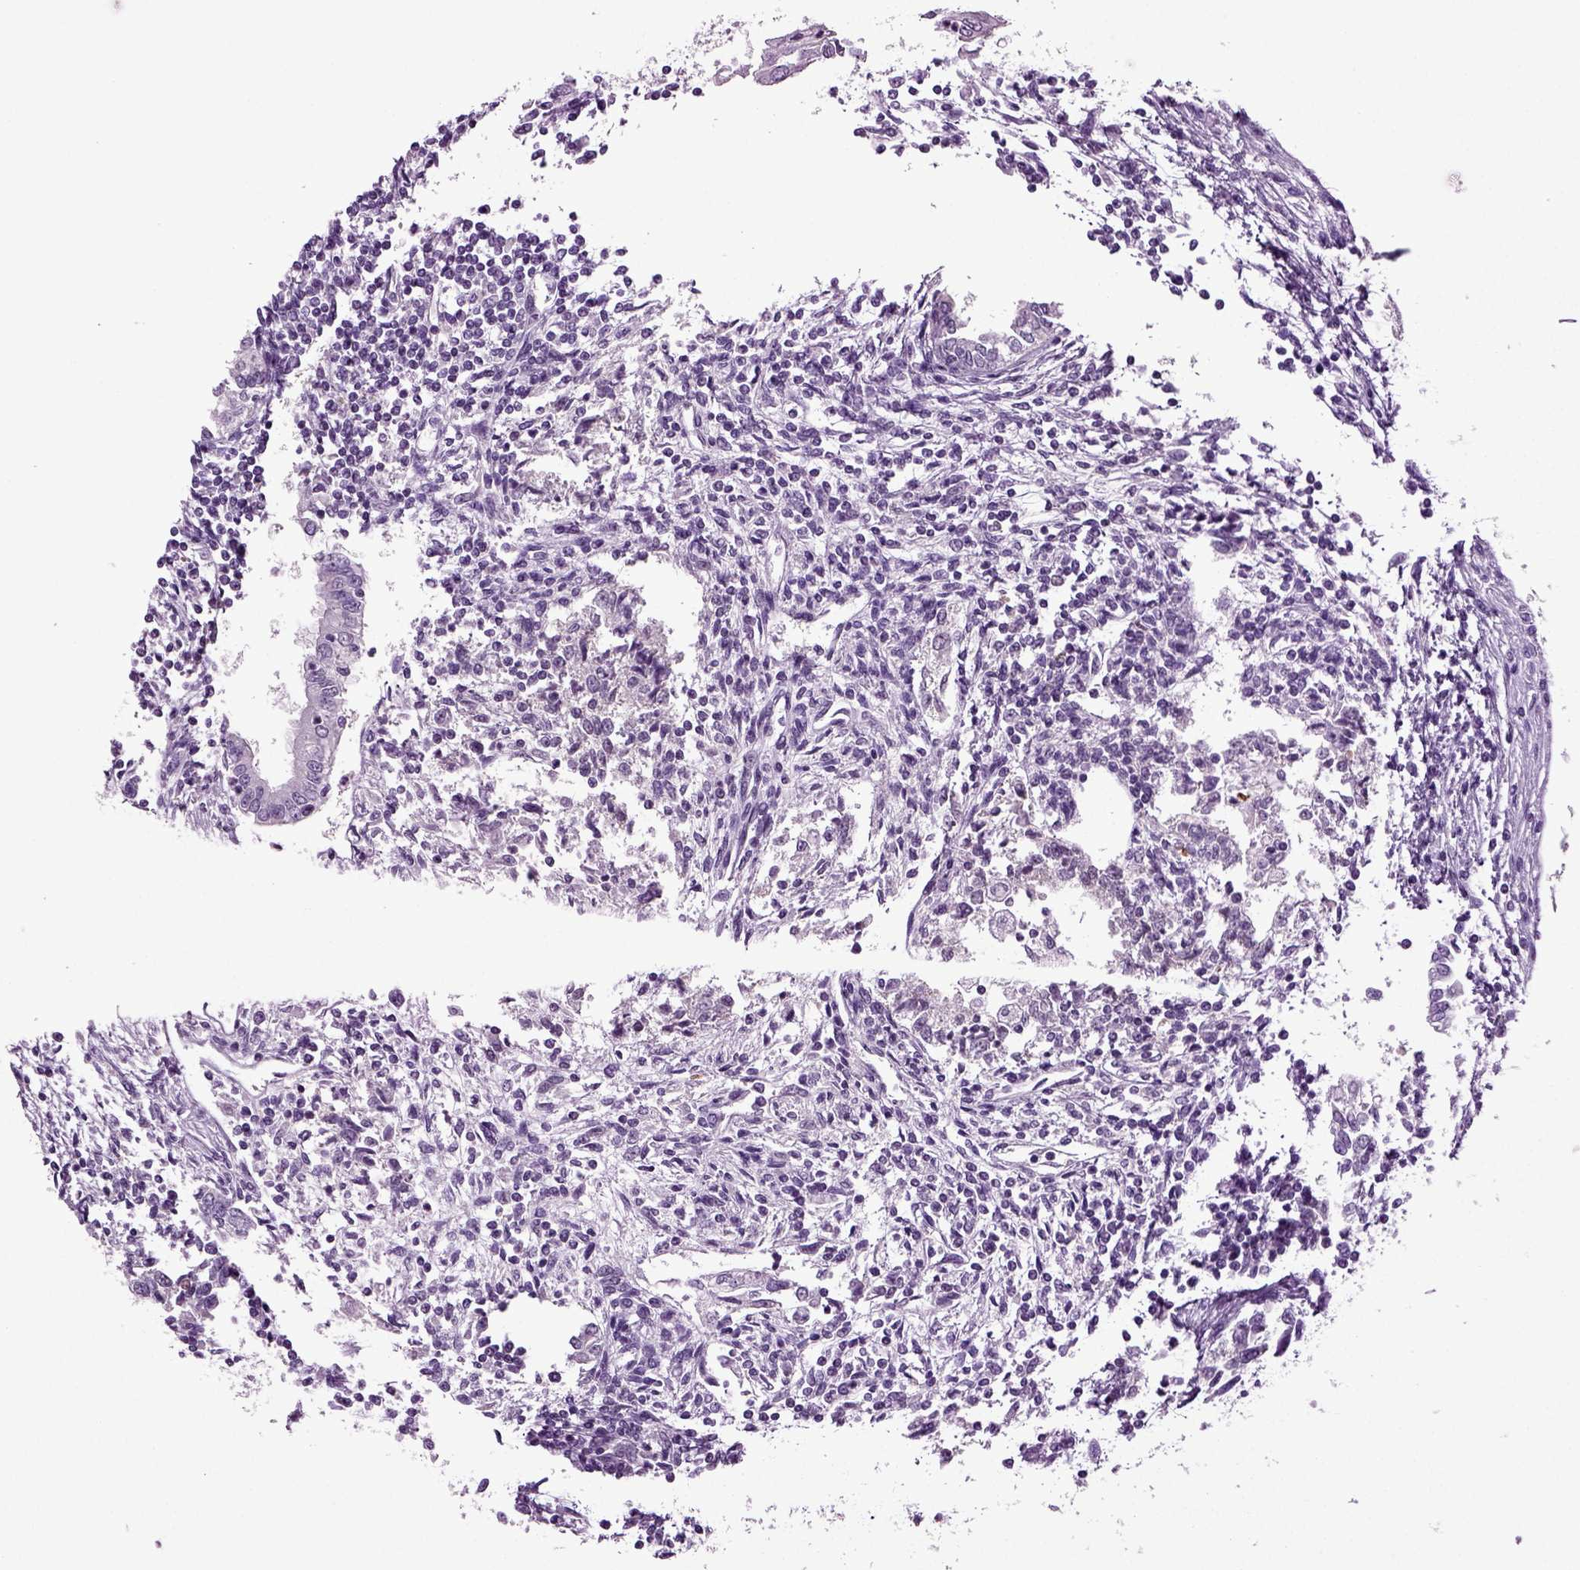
{"staining": {"intensity": "negative", "quantity": "none", "location": "none"}, "tissue": "testis cancer", "cell_type": "Tumor cells", "image_type": "cancer", "snomed": [{"axis": "morphology", "description": "Carcinoma, Embryonal, NOS"}, {"axis": "topography", "description": "Testis"}], "caption": "This is a photomicrograph of immunohistochemistry (IHC) staining of testis embryonal carcinoma, which shows no expression in tumor cells.", "gene": "PLCH2", "patient": {"sex": "male", "age": 37}}